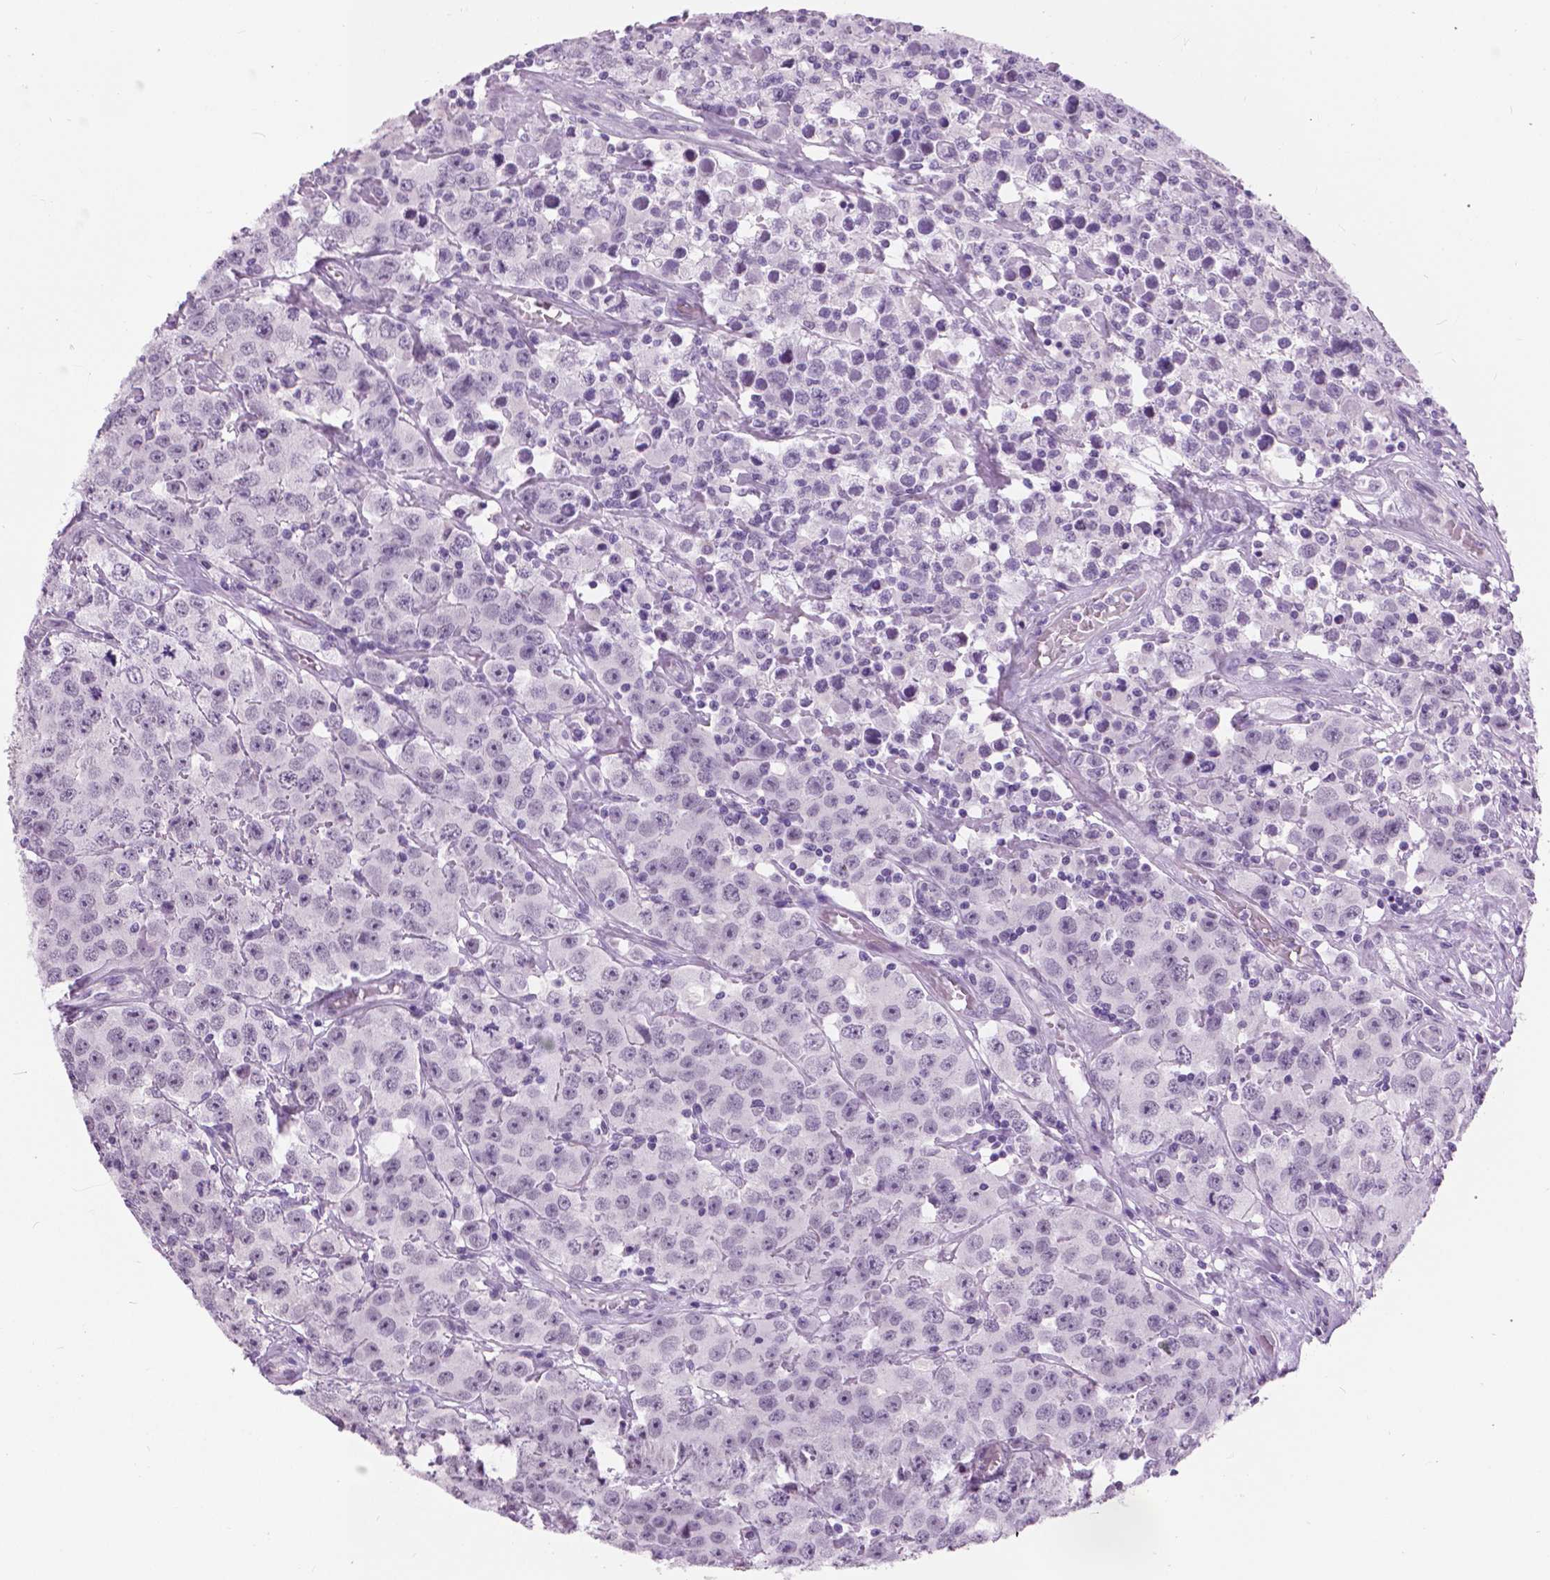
{"staining": {"intensity": "negative", "quantity": "none", "location": "none"}, "tissue": "testis cancer", "cell_type": "Tumor cells", "image_type": "cancer", "snomed": [{"axis": "morphology", "description": "Seminoma, NOS"}, {"axis": "topography", "description": "Testis"}], "caption": "High magnification brightfield microscopy of testis cancer stained with DAB (brown) and counterstained with hematoxylin (blue): tumor cells show no significant positivity. Brightfield microscopy of IHC stained with DAB (3,3'-diaminobenzidine) (brown) and hematoxylin (blue), captured at high magnification.", "gene": "MYOM1", "patient": {"sex": "male", "age": 52}}